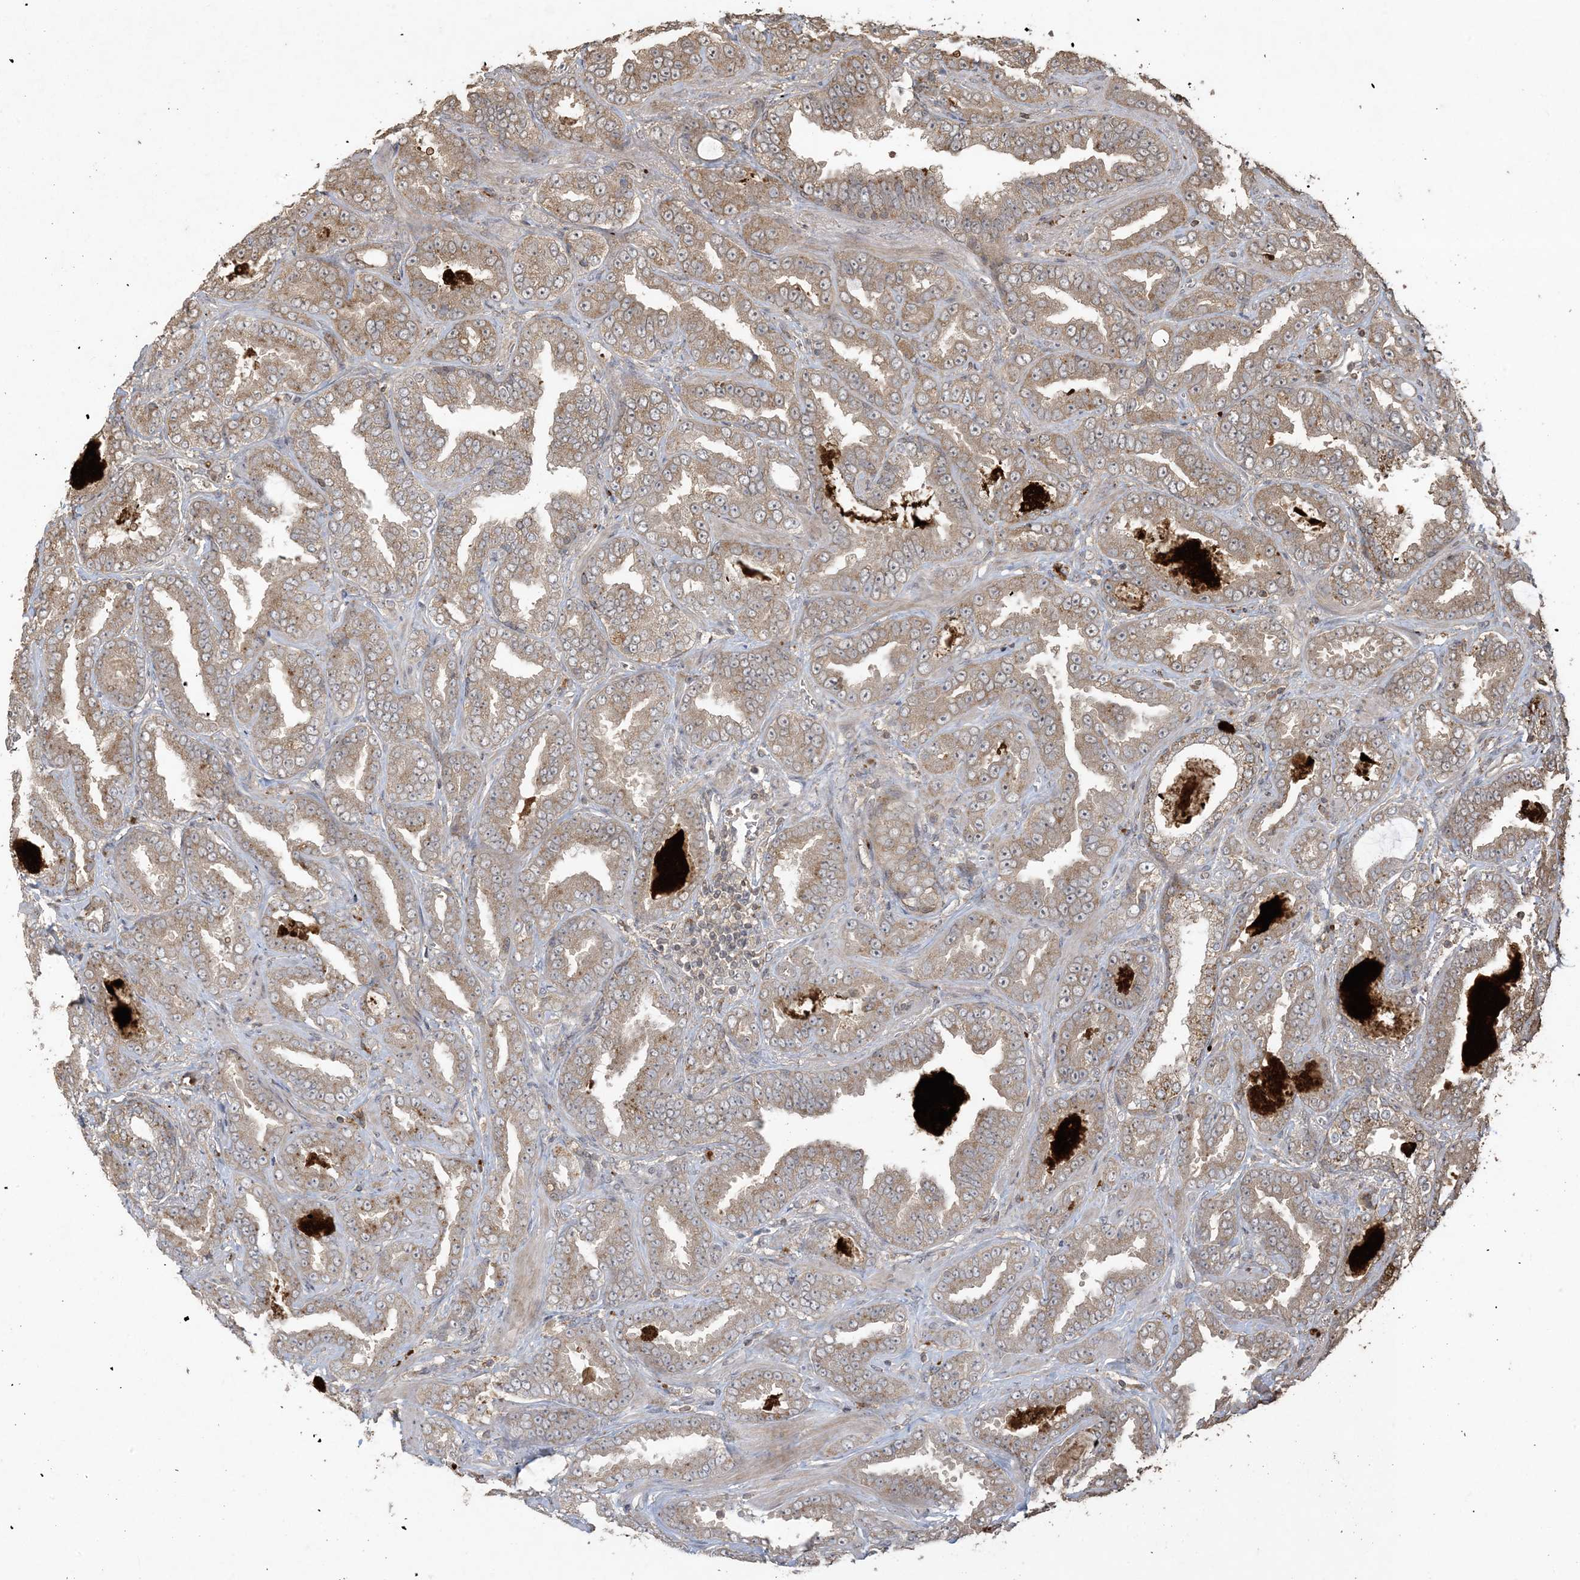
{"staining": {"intensity": "moderate", "quantity": ">75%", "location": "cytoplasmic/membranous"}, "tissue": "prostate cancer", "cell_type": "Tumor cells", "image_type": "cancer", "snomed": [{"axis": "morphology", "description": "Adenocarcinoma, Low grade"}, {"axis": "topography", "description": "Prostate"}], "caption": "A histopathology image showing moderate cytoplasmic/membranous expression in about >75% of tumor cells in prostate adenocarcinoma (low-grade), as visualized by brown immunohistochemical staining.", "gene": "EFCAB8", "patient": {"sex": "male", "age": 60}}